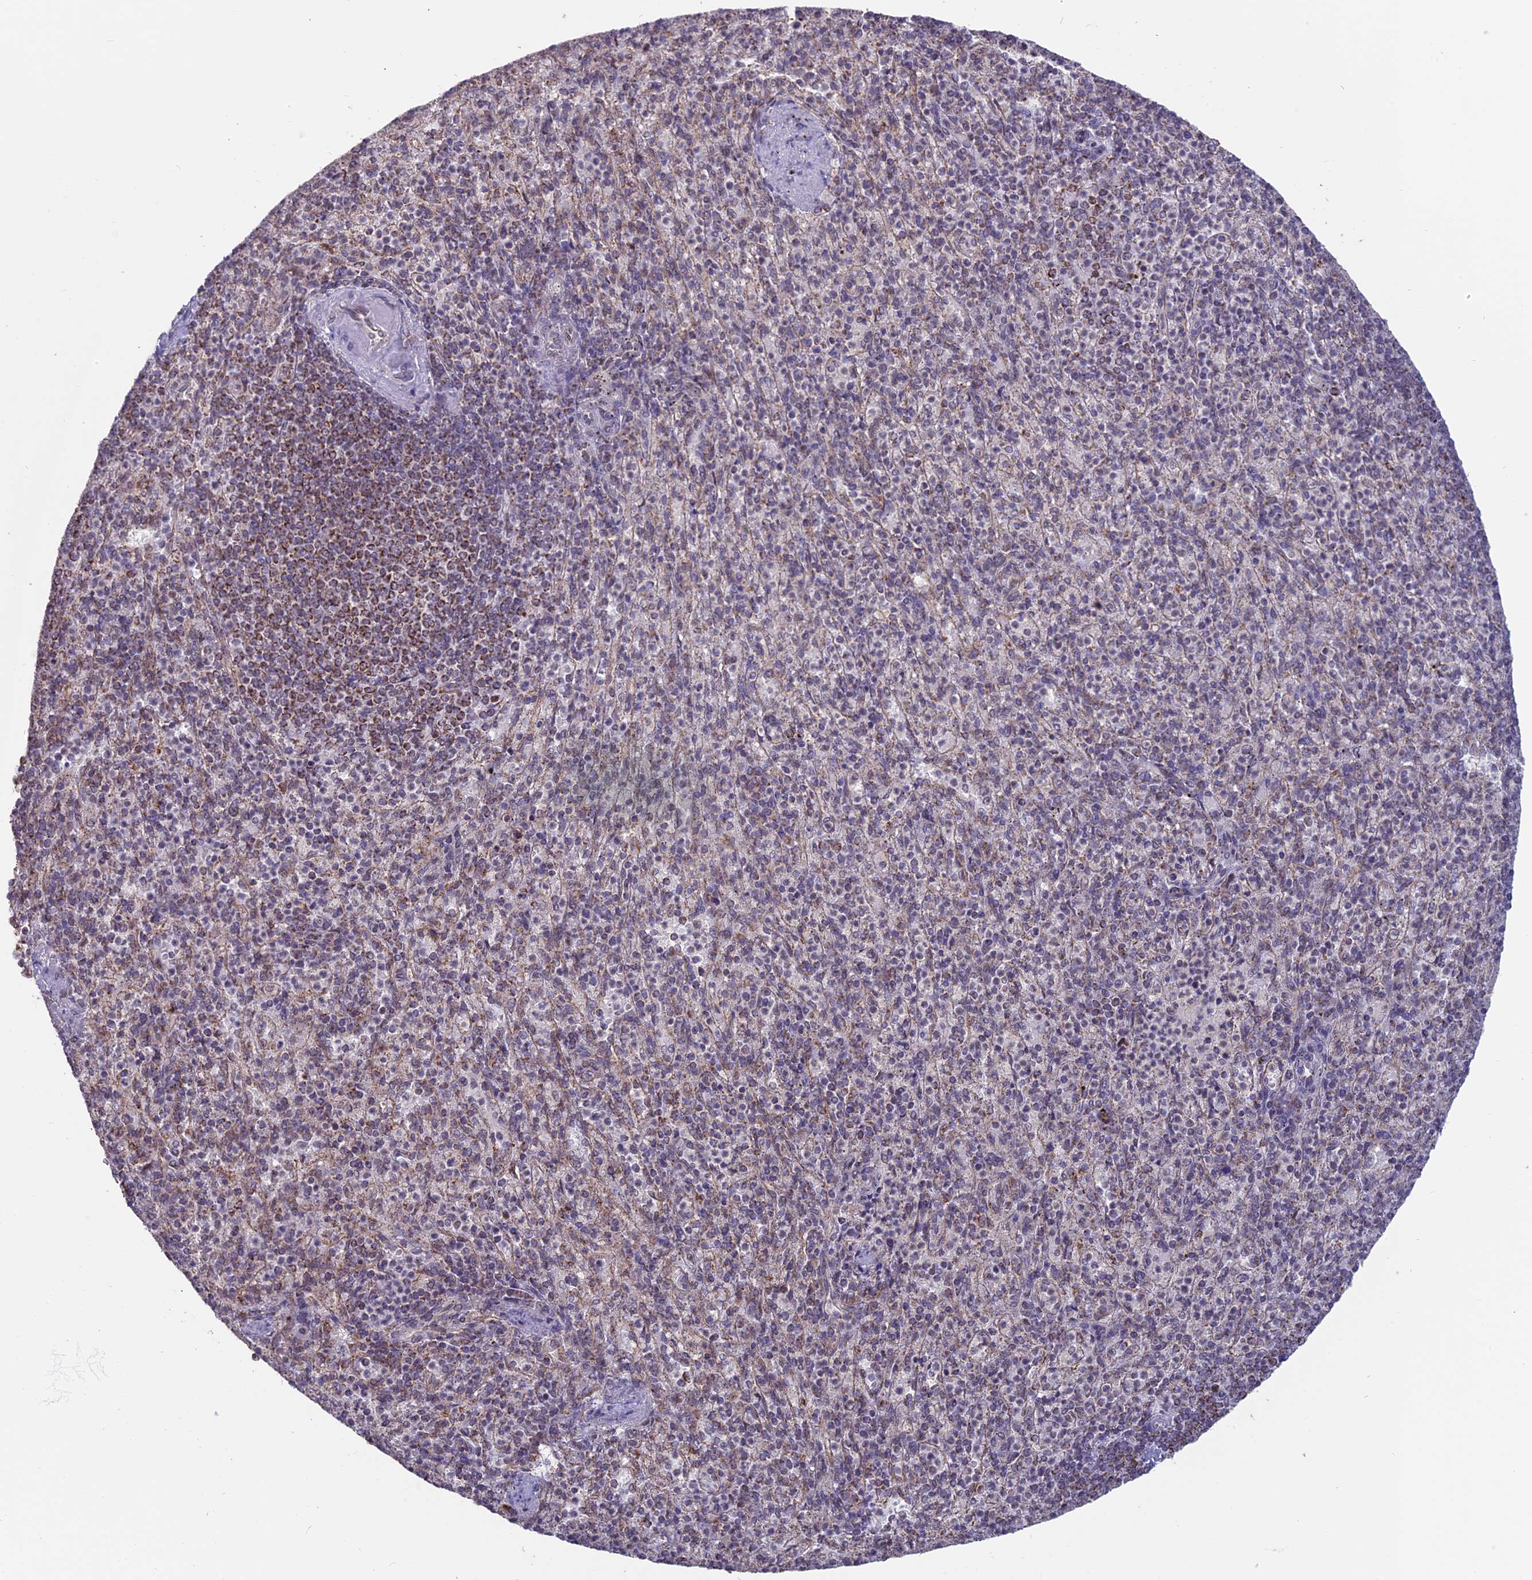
{"staining": {"intensity": "weak", "quantity": "<25%", "location": "cytoplasmic/membranous"}, "tissue": "spleen", "cell_type": "Cells in red pulp", "image_type": "normal", "snomed": [{"axis": "morphology", "description": "Normal tissue, NOS"}, {"axis": "topography", "description": "Spleen"}], "caption": "Immunohistochemical staining of unremarkable spleen displays no significant positivity in cells in red pulp.", "gene": "ARHGAP40", "patient": {"sex": "female", "age": 74}}